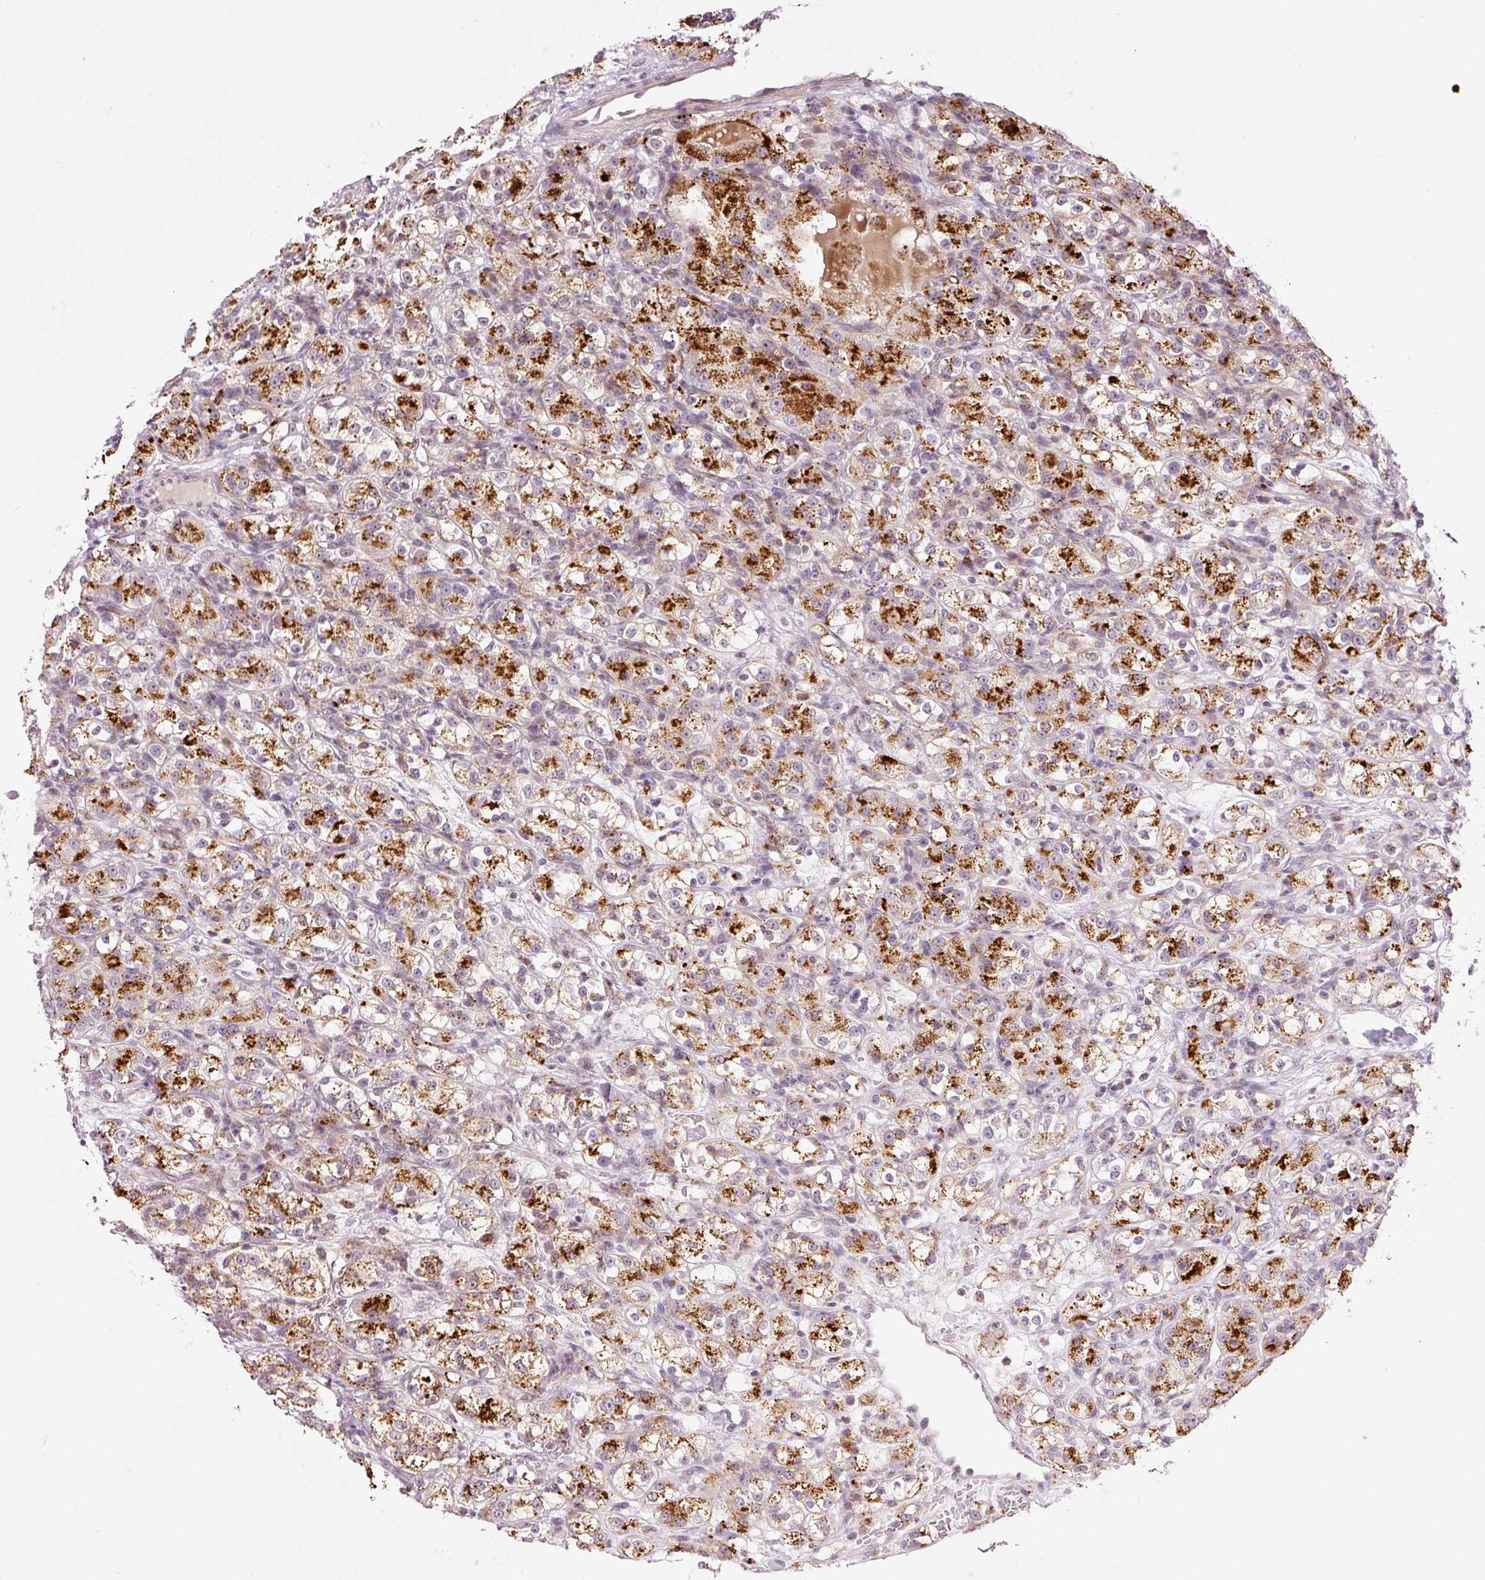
{"staining": {"intensity": "strong", "quantity": "25%-75%", "location": "cytoplasmic/membranous"}, "tissue": "renal cancer", "cell_type": "Tumor cells", "image_type": "cancer", "snomed": [{"axis": "morphology", "description": "Normal tissue, NOS"}, {"axis": "morphology", "description": "Adenocarcinoma, NOS"}, {"axis": "topography", "description": "Kidney"}], "caption": "Protein expression analysis of human renal adenocarcinoma reveals strong cytoplasmic/membranous staining in about 25%-75% of tumor cells. (Brightfield microscopy of DAB IHC at high magnification).", "gene": "ZNF639", "patient": {"sex": "male", "age": 61}}